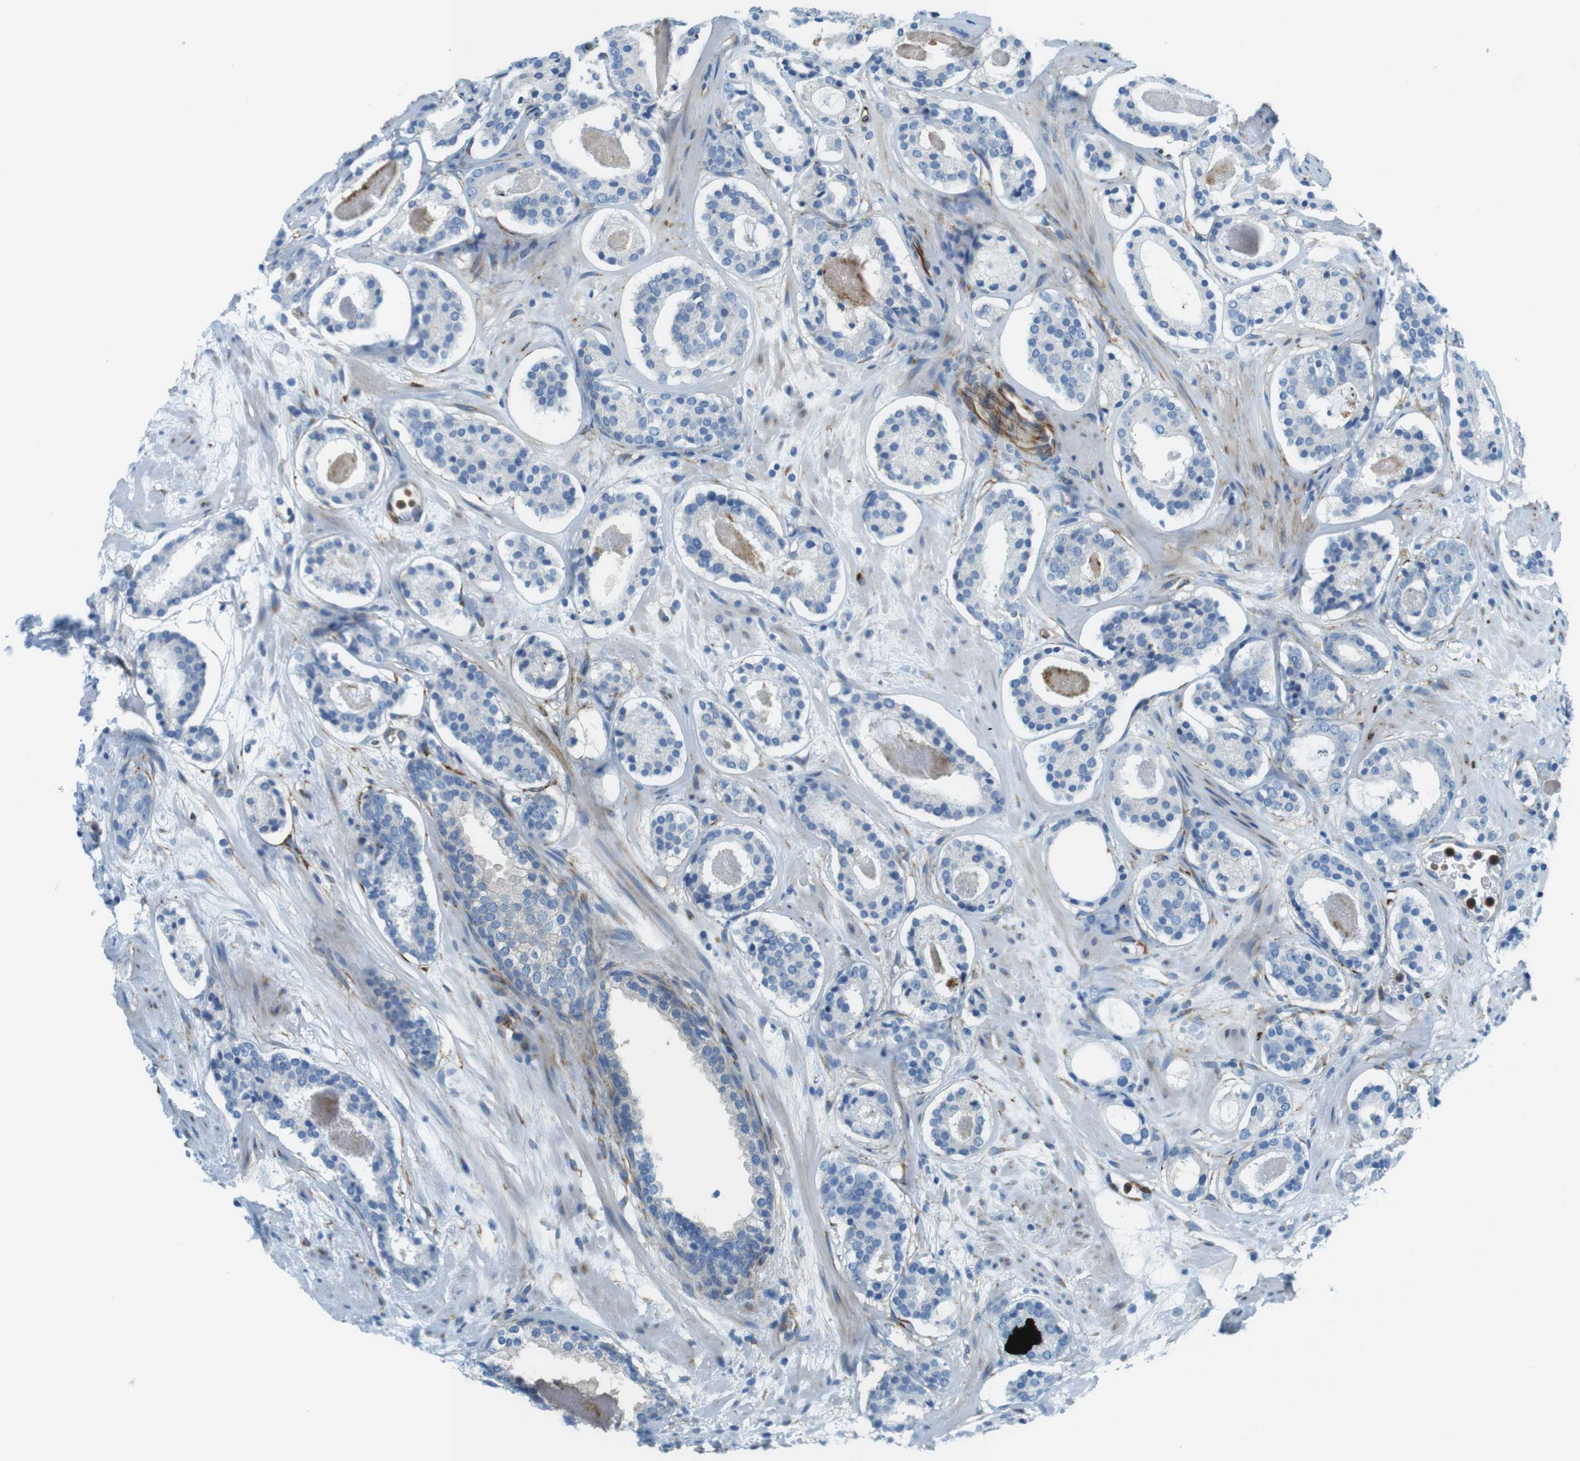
{"staining": {"intensity": "negative", "quantity": "none", "location": "none"}, "tissue": "prostate cancer", "cell_type": "Tumor cells", "image_type": "cancer", "snomed": [{"axis": "morphology", "description": "Adenocarcinoma, Low grade"}, {"axis": "topography", "description": "Prostate"}], "caption": "Tumor cells are negative for protein expression in human adenocarcinoma (low-grade) (prostate).", "gene": "EMP2", "patient": {"sex": "male", "age": 69}}